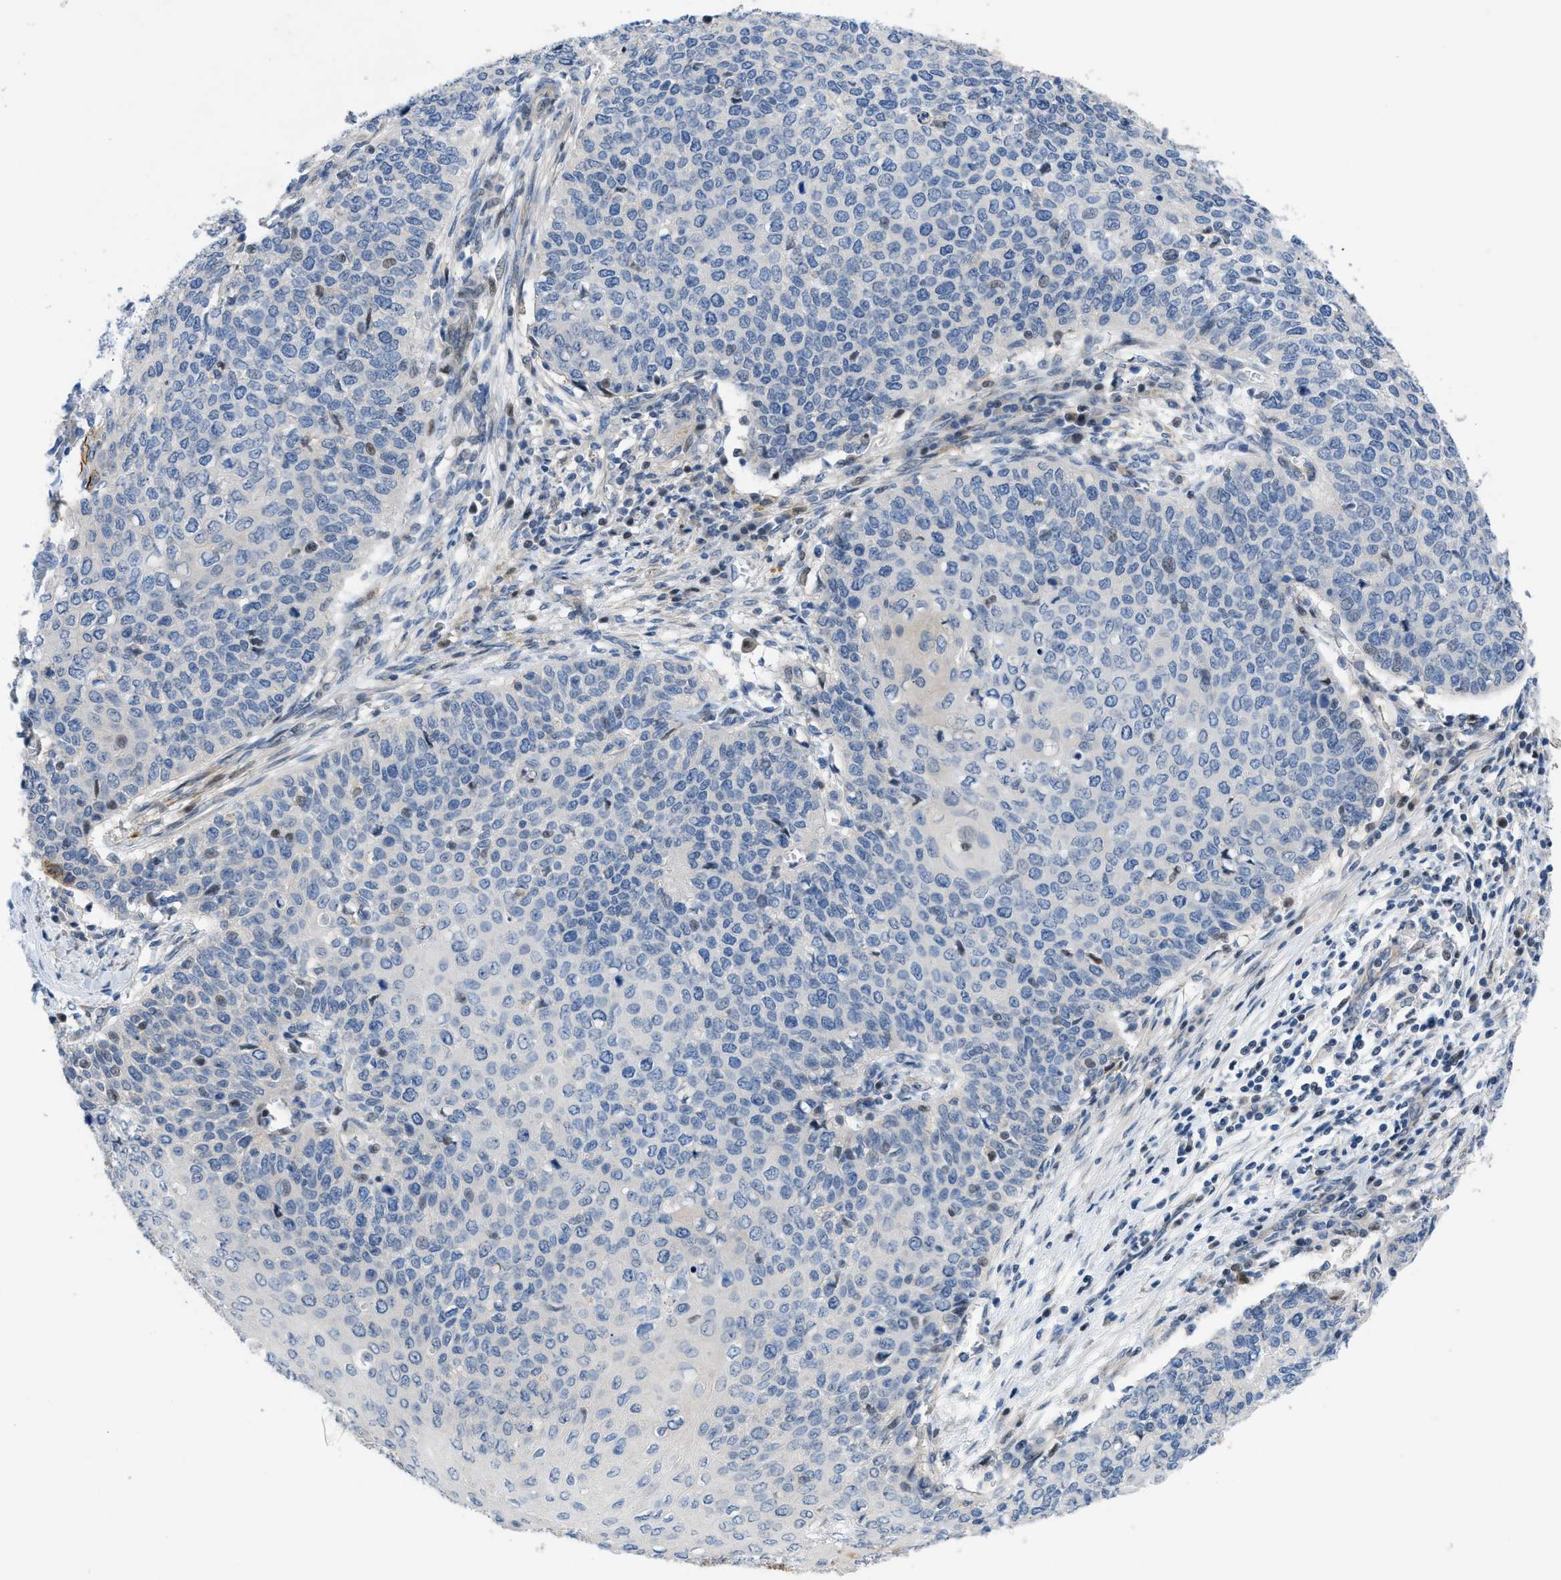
{"staining": {"intensity": "strong", "quantity": "<25%", "location": "cytoplasmic/membranous"}, "tissue": "cervical cancer", "cell_type": "Tumor cells", "image_type": "cancer", "snomed": [{"axis": "morphology", "description": "Squamous cell carcinoma, NOS"}, {"axis": "topography", "description": "Cervix"}], "caption": "Cervical squamous cell carcinoma stained with a brown dye demonstrates strong cytoplasmic/membranous positive staining in approximately <25% of tumor cells.", "gene": "FDCSP", "patient": {"sex": "female", "age": 39}}